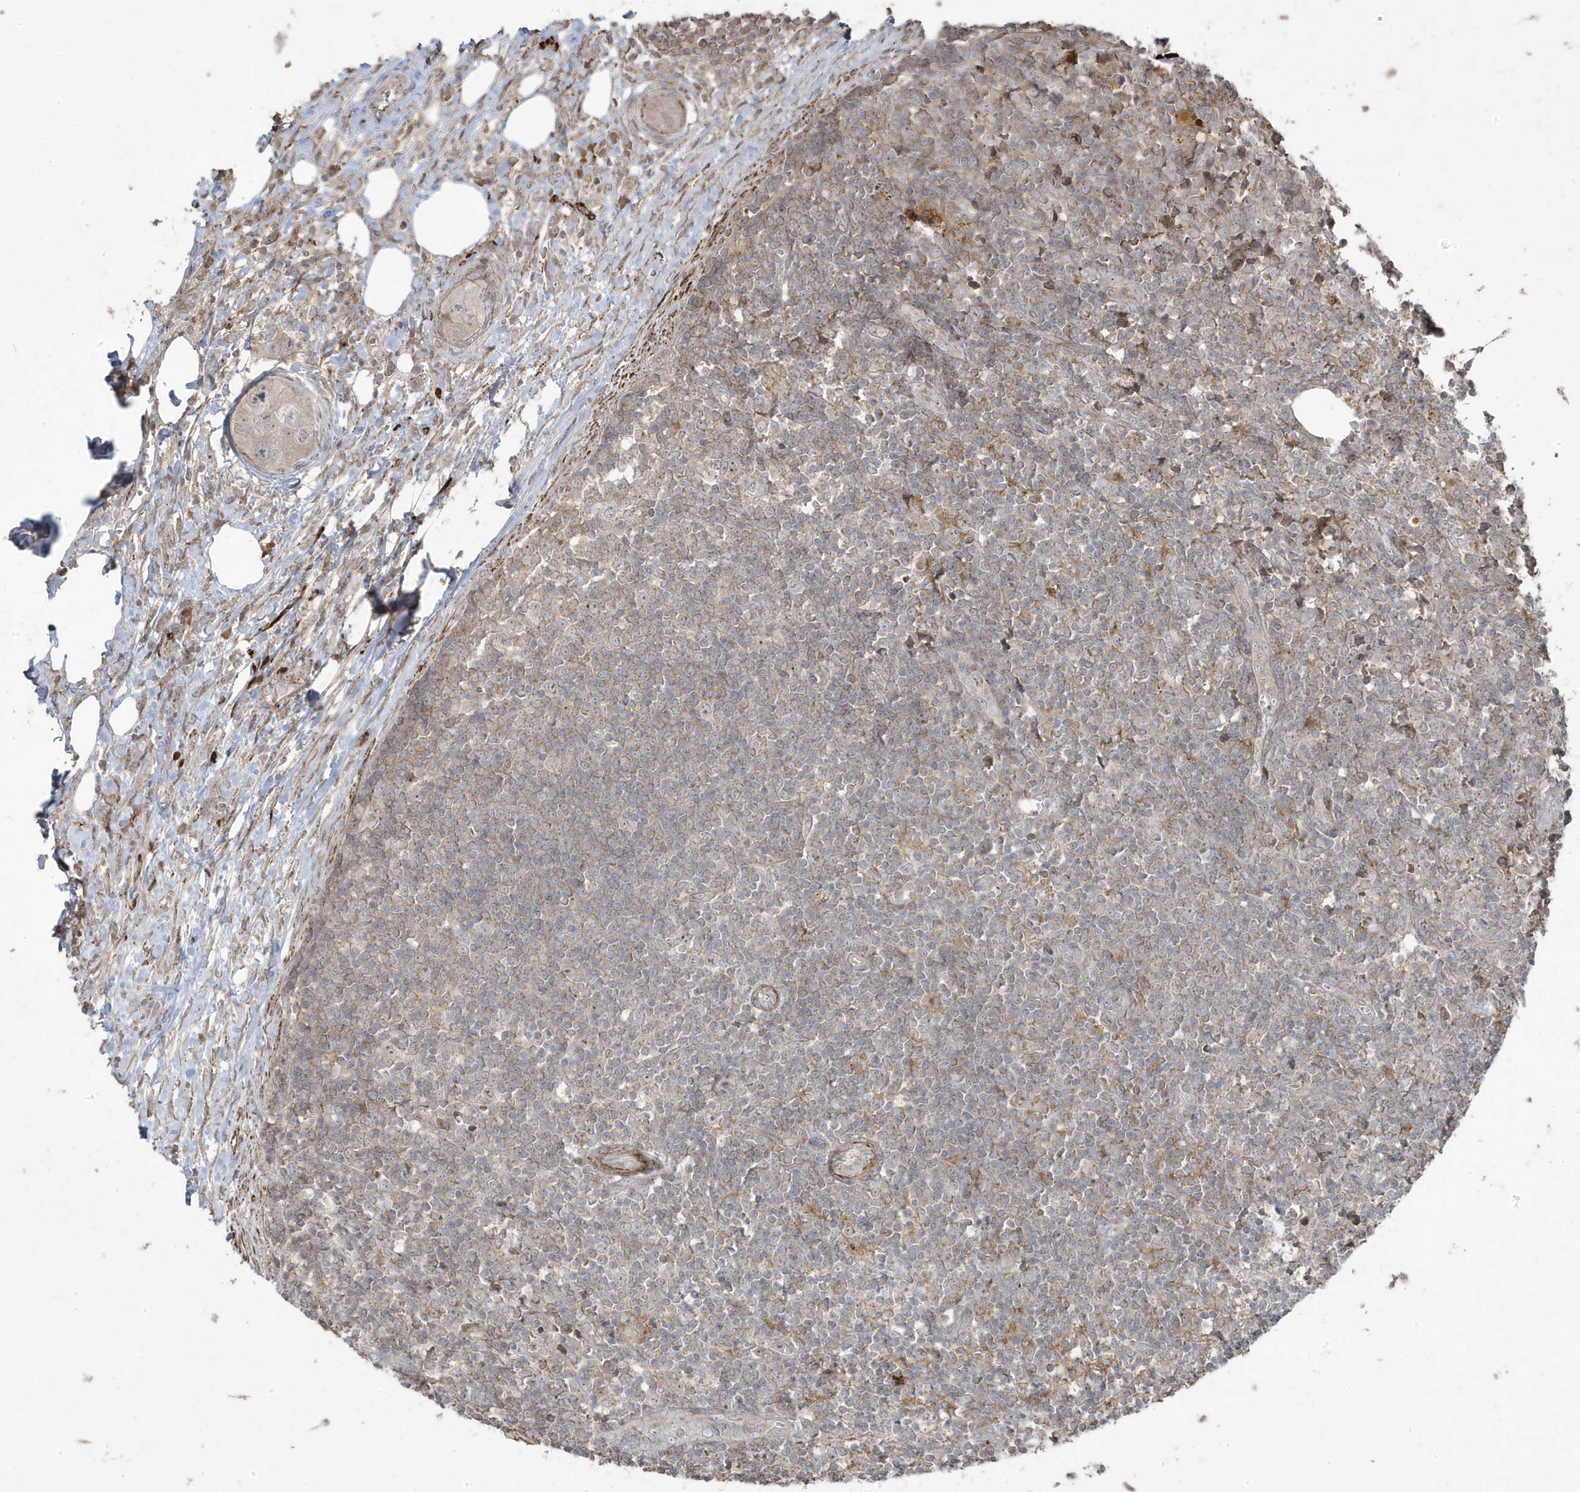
{"staining": {"intensity": "weak", "quantity": ">75%", "location": "cytoplasmic/membranous"}, "tissue": "lymph node", "cell_type": "Germinal center cells", "image_type": "normal", "snomed": [{"axis": "morphology", "description": "Normal tissue, NOS"}, {"axis": "morphology", "description": "Squamous cell carcinoma, metastatic, NOS"}, {"axis": "topography", "description": "Lymph node"}], "caption": "Protein positivity by IHC displays weak cytoplasmic/membranous staining in about >75% of germinal center cells in benign lymph node.", "gene": "CETN3", "patient": {"sex": "male", "age": 73}}